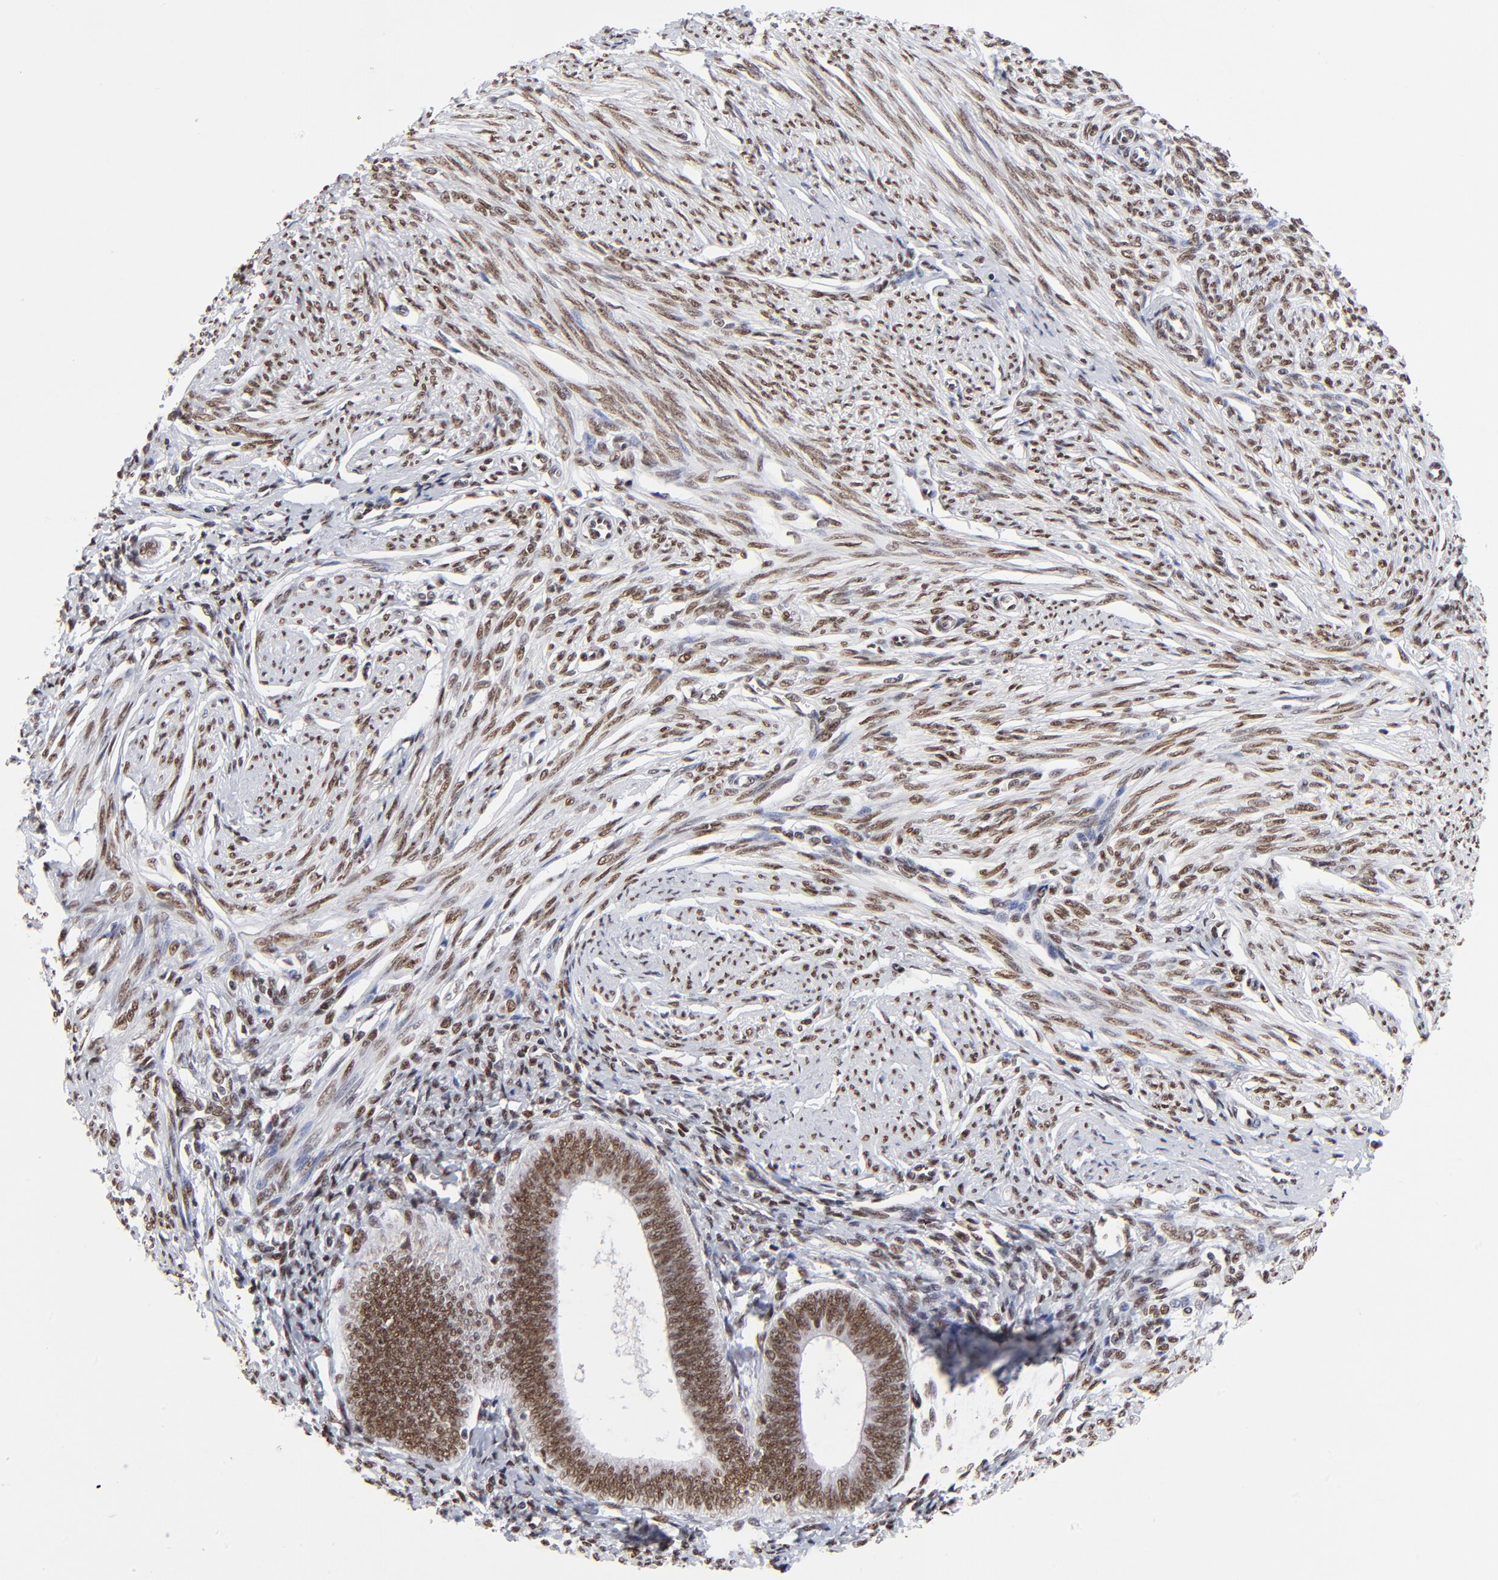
{"staining": {"intensity": "strong", "quantity": ">75%", "location": "nuclear"}, "tissue": "endometrial cancer", "cell_type": "Tumor cells", "image_type": "cancer", "snomed": [{"axis": "morphology", "description": "Adenocarcinoma, NOS"}, {"axis": "topography", "description": "Endometrium"}], "caption": "The immunohistochemical stain shows strong nuclear positivity in tumor cells of adenocarcinoma (endometrial) tissue.", "gene": "ZMYM3", "patient": {"sex": "female", "age": 63}}